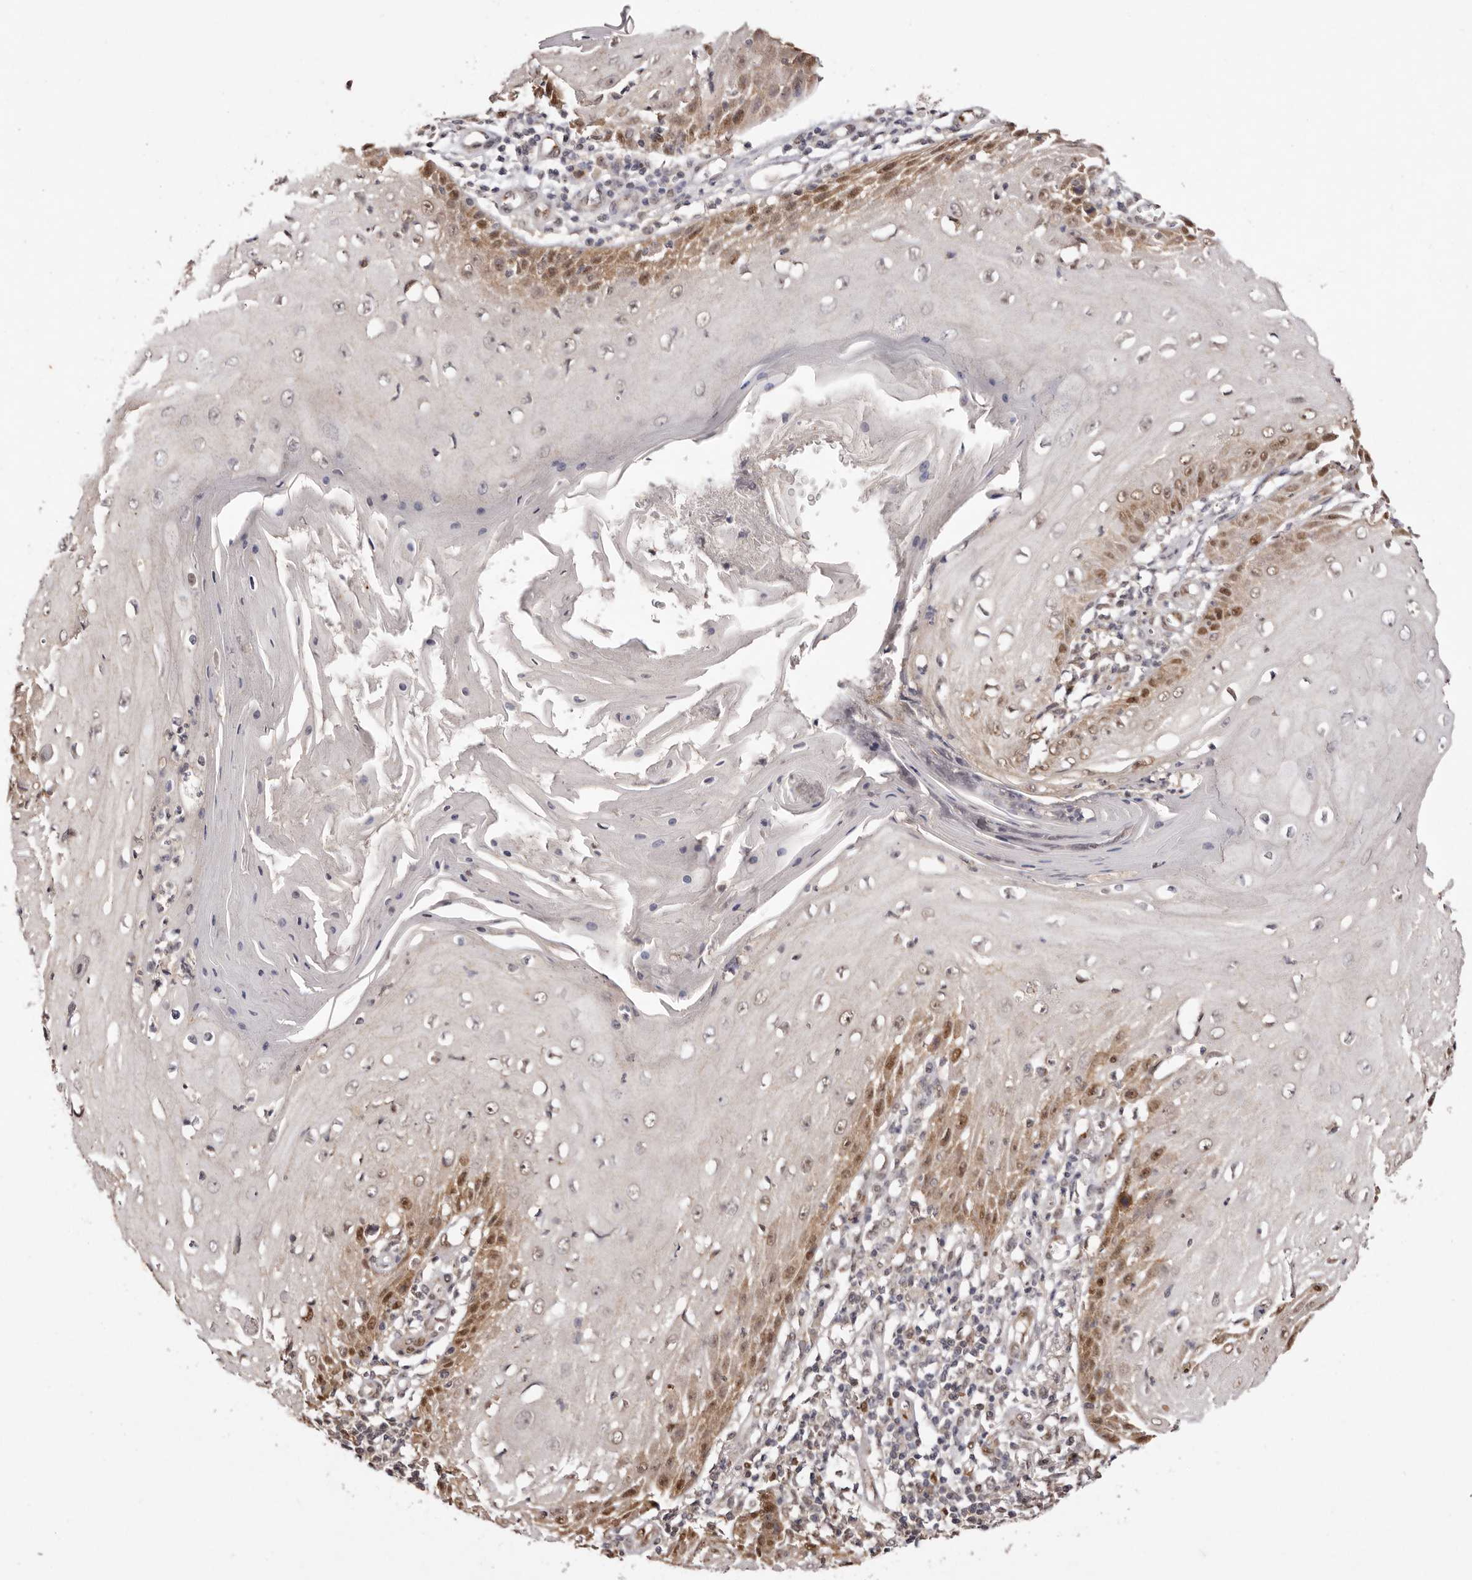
{"staining": {"intensity": "moderate", "quantity": "25%-75%", "location": "cytoplasmic/membranous,nuclear"}, "tissue": "skin cancer", "cell_type": "Tumor cells", "image_type": "cancer", "snomed": [{"axis": "morphology", "description": "Squamous cell carcinoma, NOS"}, {"axis": "topography", "description": "Skin"}], "caption": "Protein staining of skin squamous cell carcinoma tissue displays moderate cytoplasmic/membranous and nuclear positivity in about 25%-75% of tumor cells. The protein of interest is stained brown, and the nuclei are stained in blue (DAB (3,3'-diaminobenzidine) IHC with brightfield microscopy, high magnification).", "gene": "NOTCH1", "patient": {"sex": "female", "age": 73}}